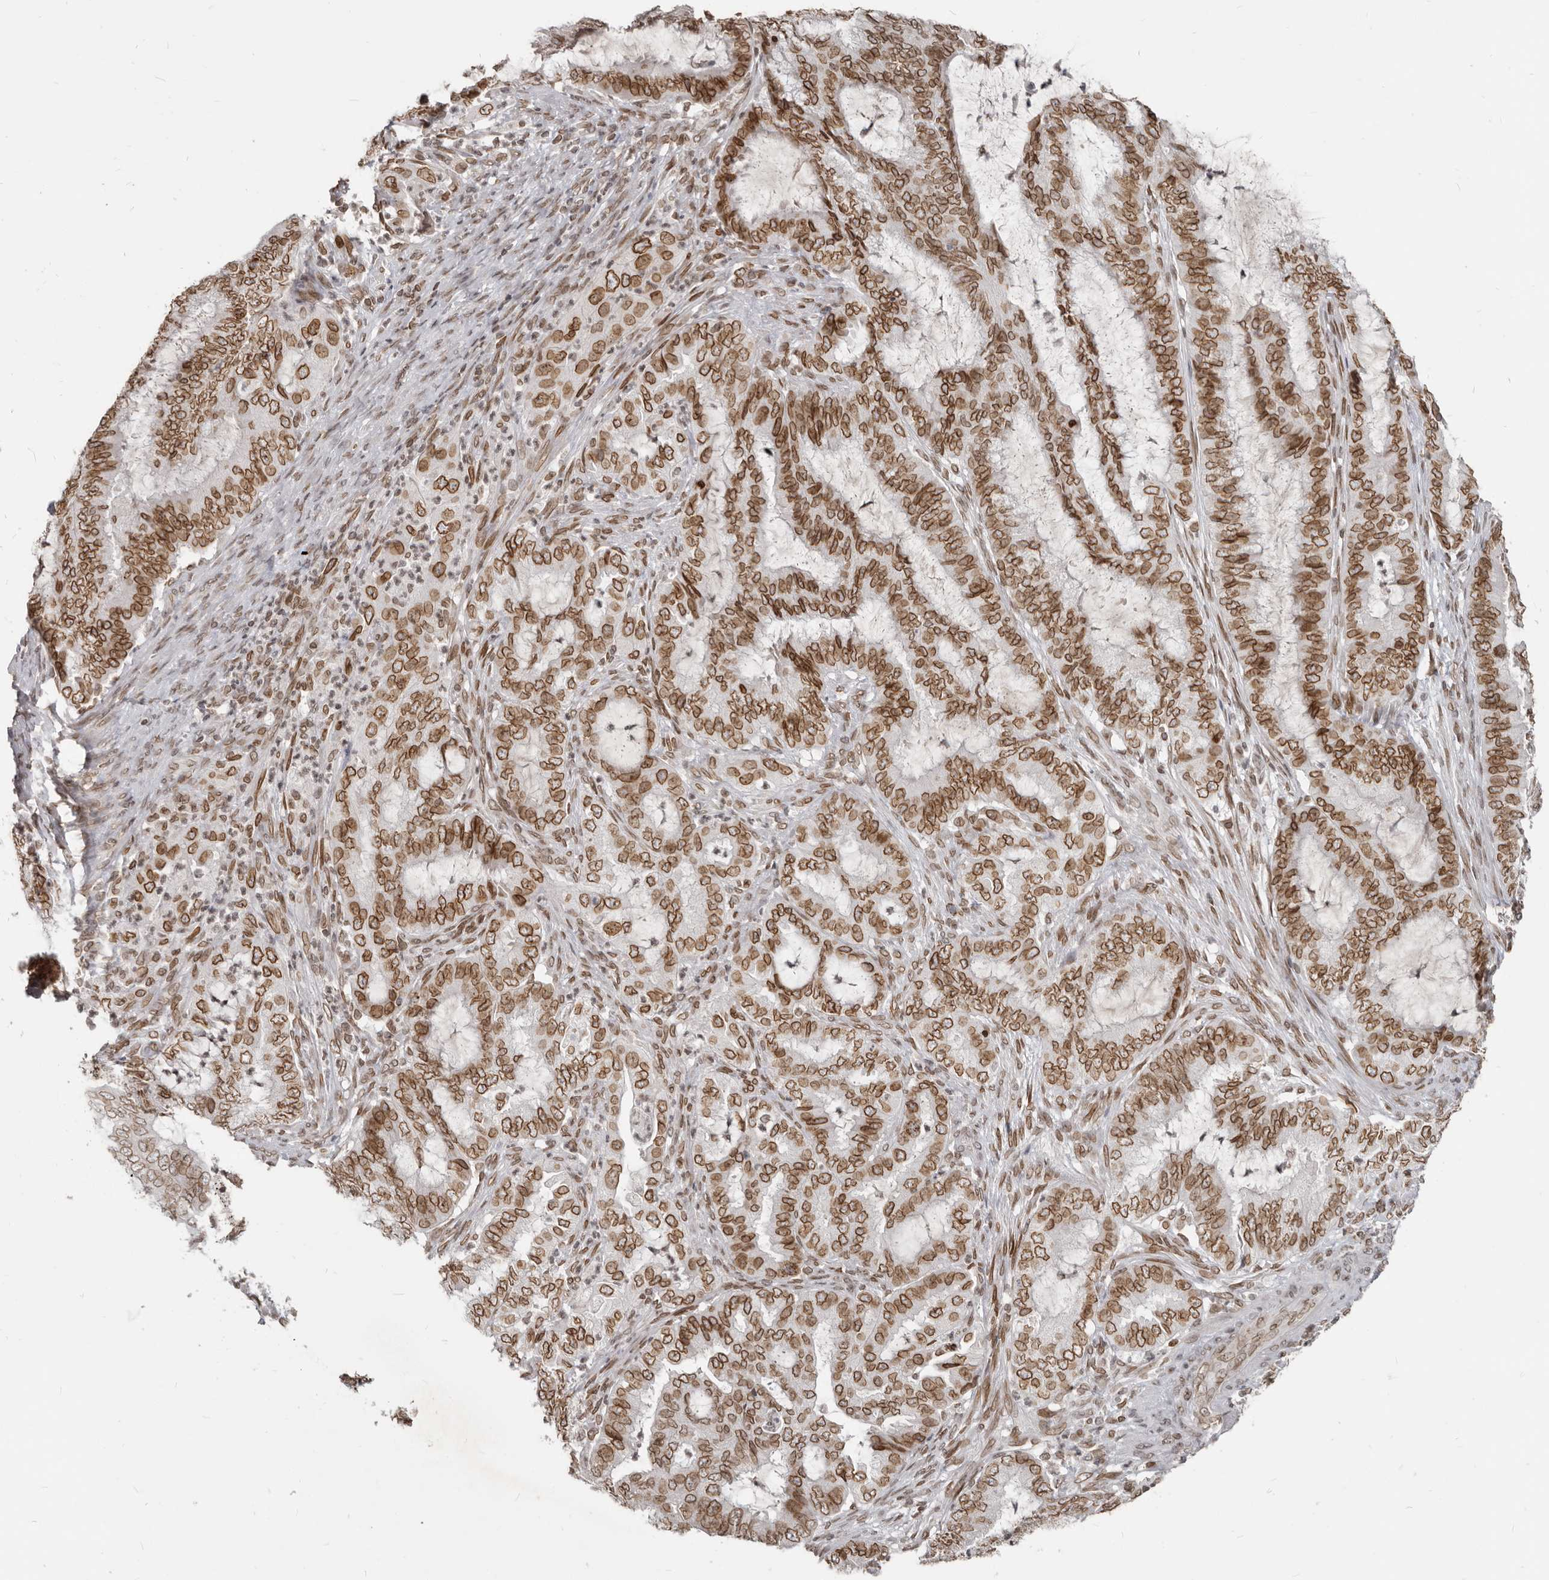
{"staining": {"intensity": "moderate", "quantity": ">75%", "location": "cytoplasmic/membranous,nuclear"}, "tissue": "endometrial cancer", "cell_type": "Tumor cells", "image_type": "cancer", "snomed": [{"axis": "morphology", "description": "Adenocarcinoma, NOS"}, {"axis": "topography", "description": "Endometrium"}], "caption": "Immunohistochemistry (IHC) image of neoplastic tissue: human adenocarcinoma (endometrial) stained using immunohistochemistry reveals medium levels of moderate protein expression localized specifically in the cytoplasmic/membranous and nuclear of tumor cells, appearing as a cytoplasmic/membranous and nuclear brown color.", "gene": "NUP153", "patient": {"sex": "female", "age": 51}}